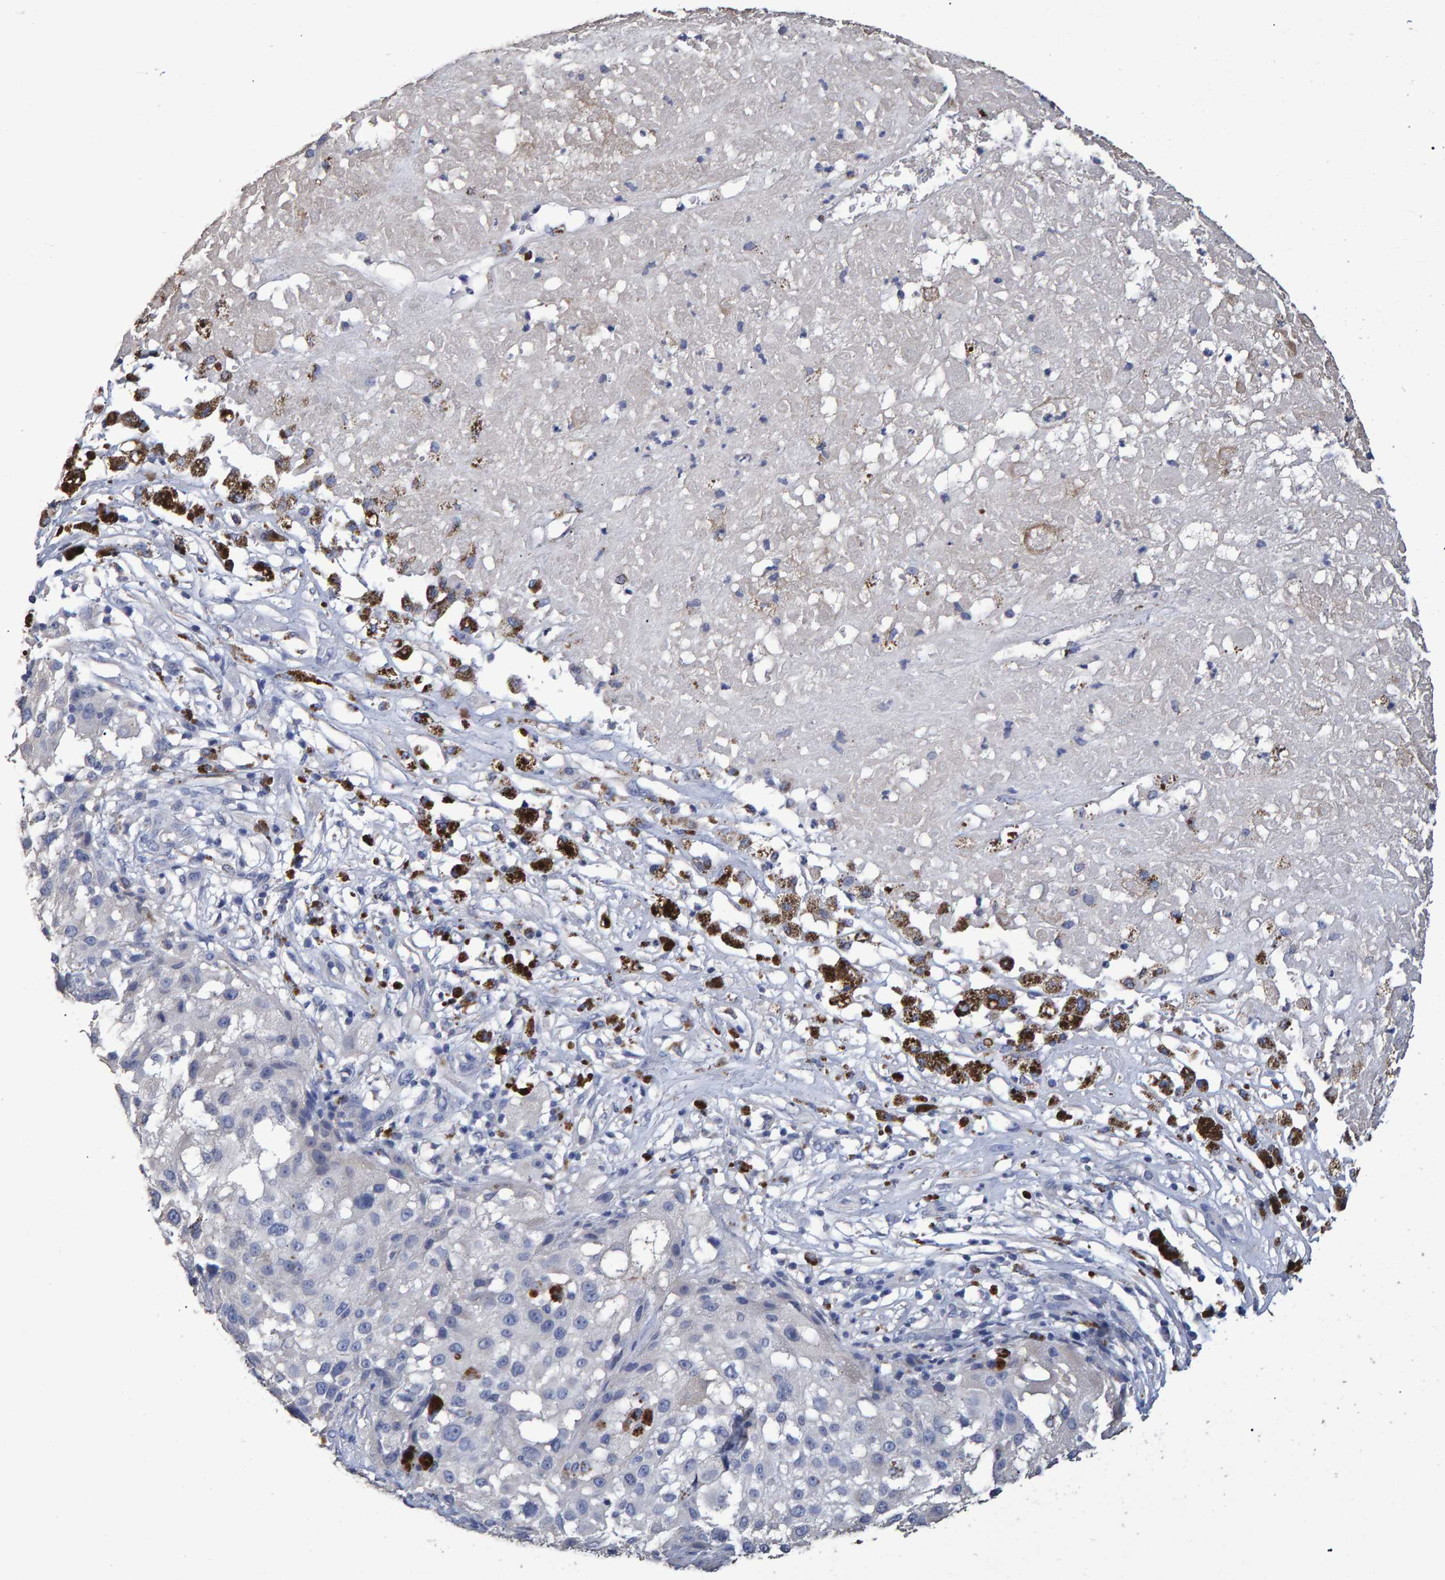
{"staining": {"intensity": "negative", "quantity": "none", "location": "none"}, "tissue": "melanoma", "cell_type": "Tumor cells", "image_type": "cancer", "snomed": [{"axis": "morphology", "description": "Necrosis, NOS"}, {"axis": "morphology", "description": "Malignant melanoma, NOS"}, {"axis": "topography", "description": "Skin"}], "caption": "The photomicrograph exhibits no significant positivity in tumor cells of malignant melanoma. The staining was performed using DAB (3,3'-diaminobenzidine) to visualize the protein expression in brown, while the nuclei were stained in blue with hematoxylin (Magnification: 20x).", "gene": "HEMGN", "patient": {"sex": "female", "age": 87}}